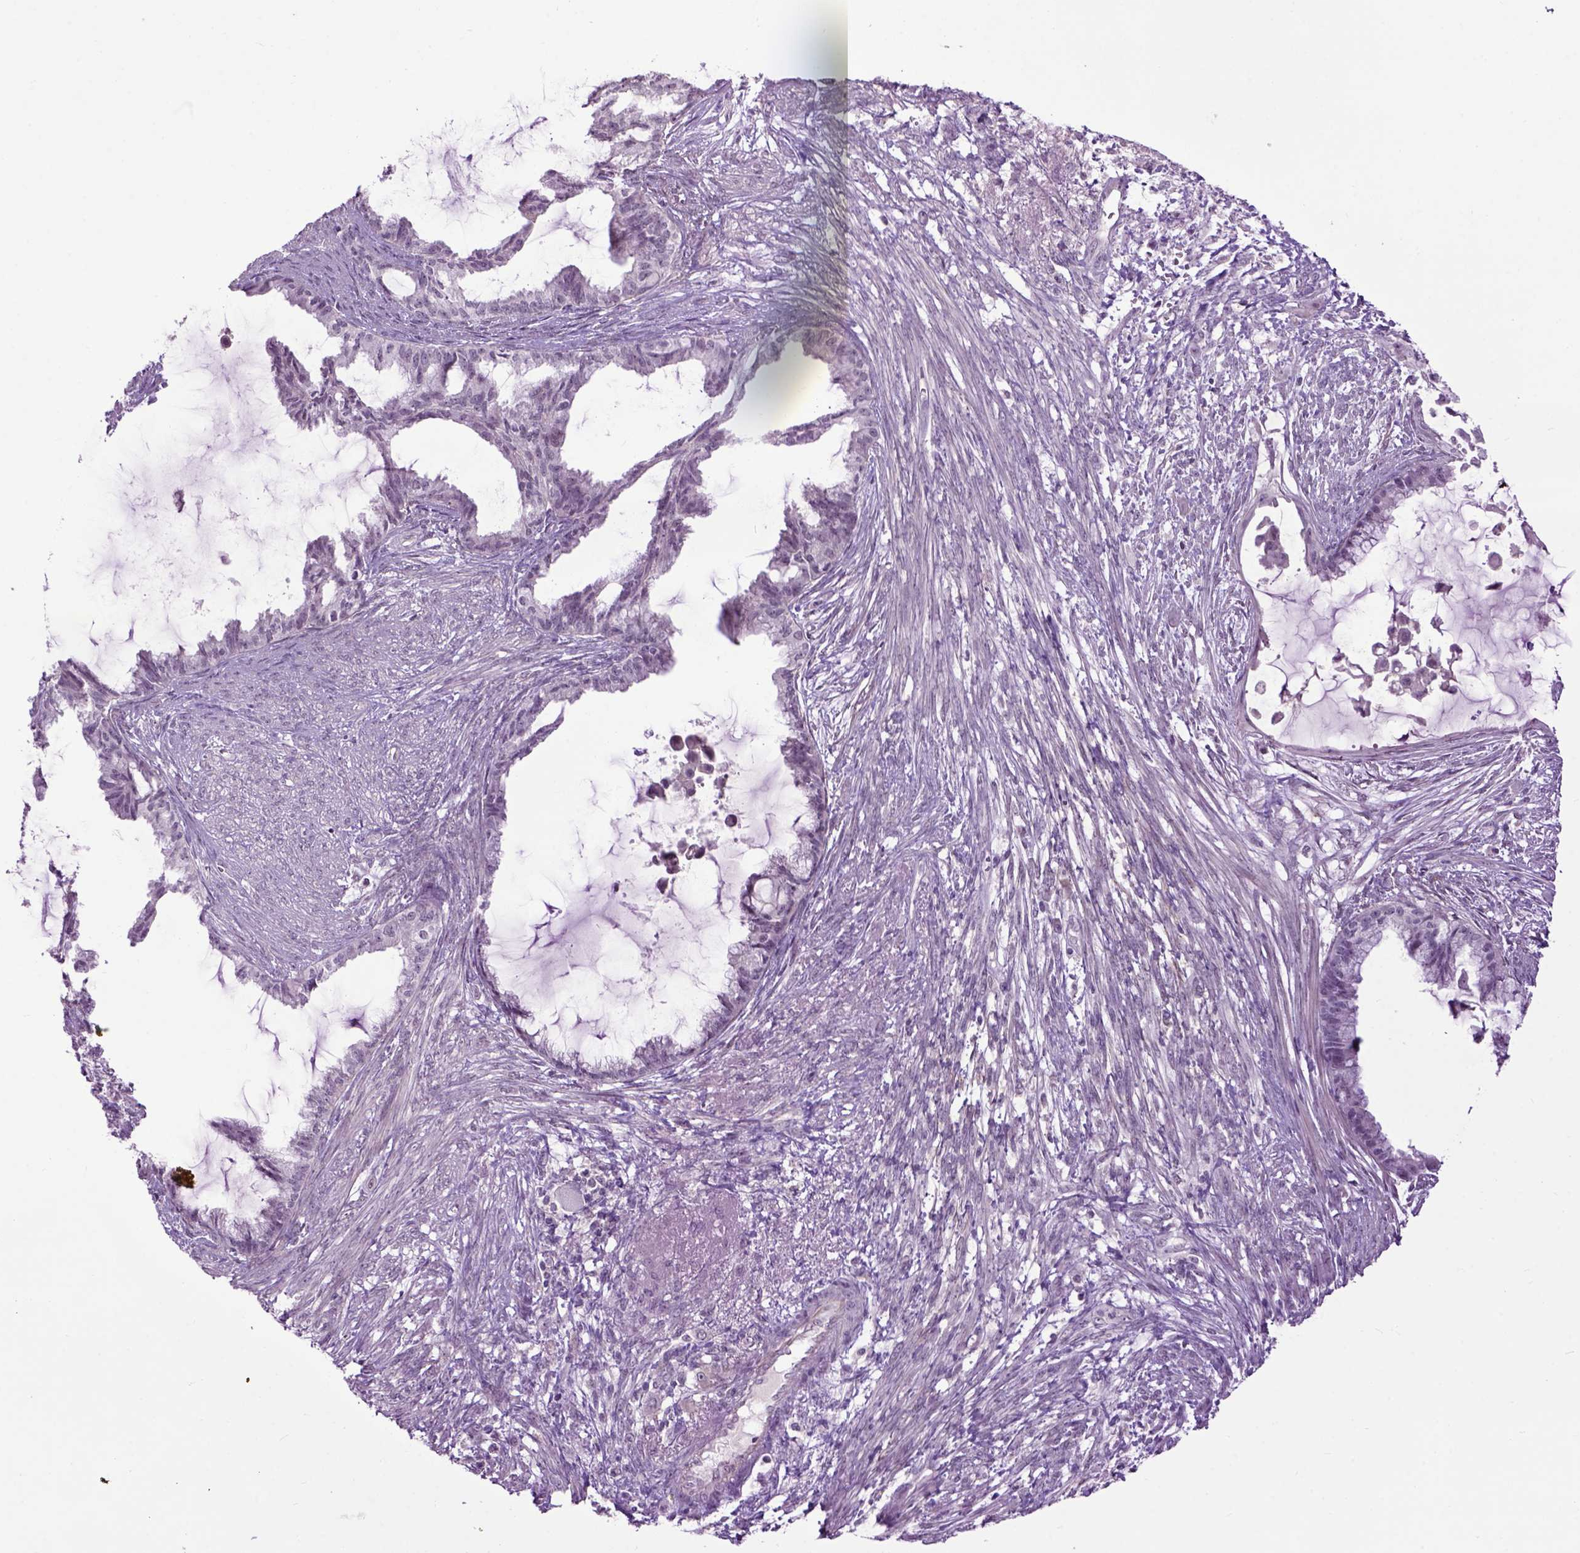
{"staining": {"intensity": "negative", "quantity": "none", "location": "none"}, "tissue": "endometrial cancer", "cell_type": "Tumor cells", "image_type": "cancer", "snomed": [{"axis": "morphology", "description": "Adenocarcinoma, NOS"}, {"axis": "topography", "description": "Endometrium"}], "caption": "A high-resolution micrograph shows immunohistochemistry staining of endometrial adenocarcinoma, which reveals no significant expression in tumor cells.", "gene": "EMILIN3", "patient": {"sex": "female", "age": 86}}